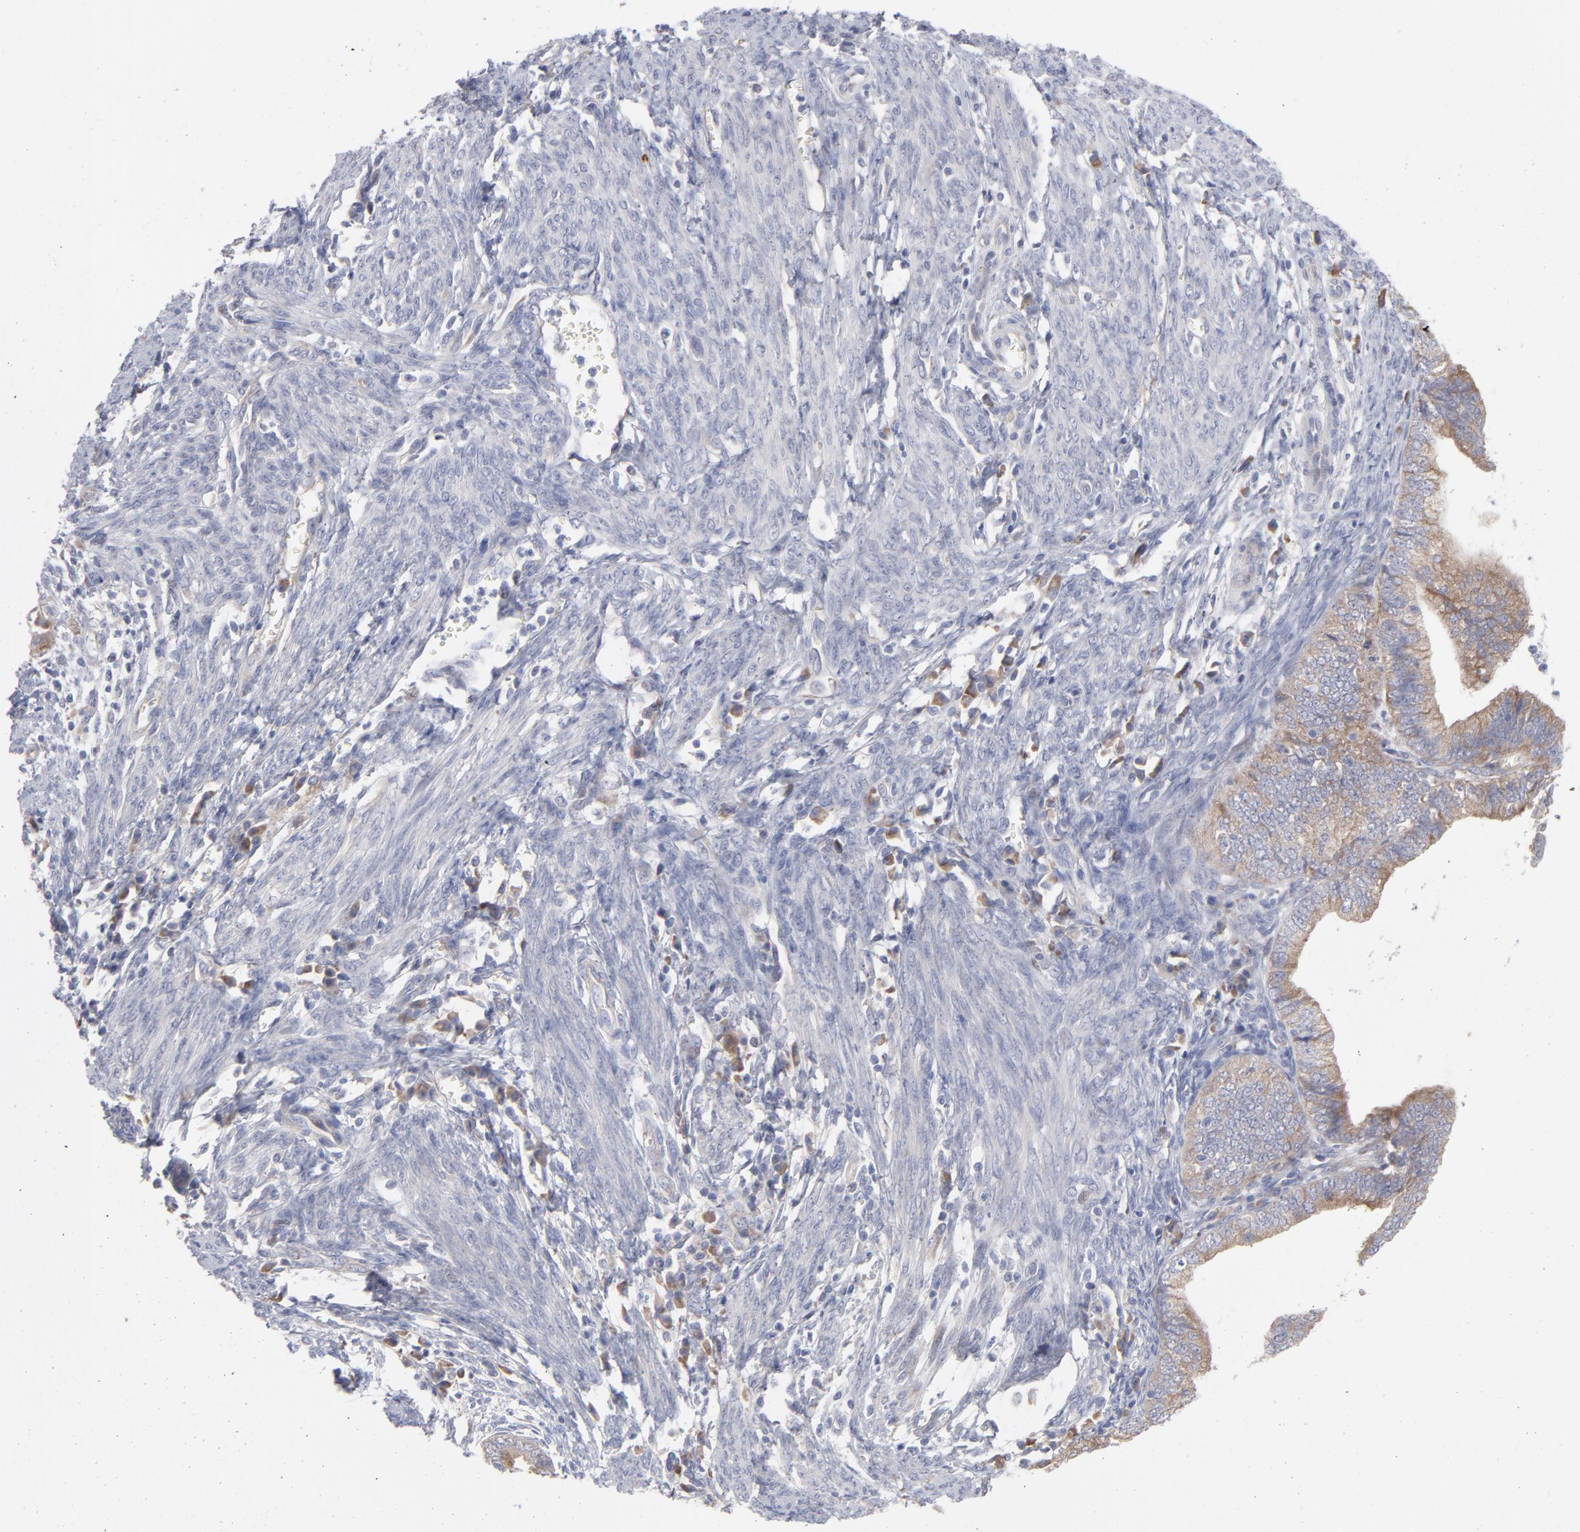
{"staining": {"intensity": "weak", "quantity": ">75%", "location": "cytoplasmic/membranous"}, "tissue": "endometrial cancer", "cell_type": "Tumor cells", "image_type": "cancer", "snomed": [{"axis": "morphology", "description": "Adenocarcinoma, NOS"}, {"axis": "topography", "description": "Endometrium"}], "caption": "Immunohistochemical staining of human endometrial cancer reveals low levels of weak cytoplasmic/membranous positivity in approximately >75% of tumor cells.", "gene": "RPS24", "patient": {"sex": "female", "age": 66}}